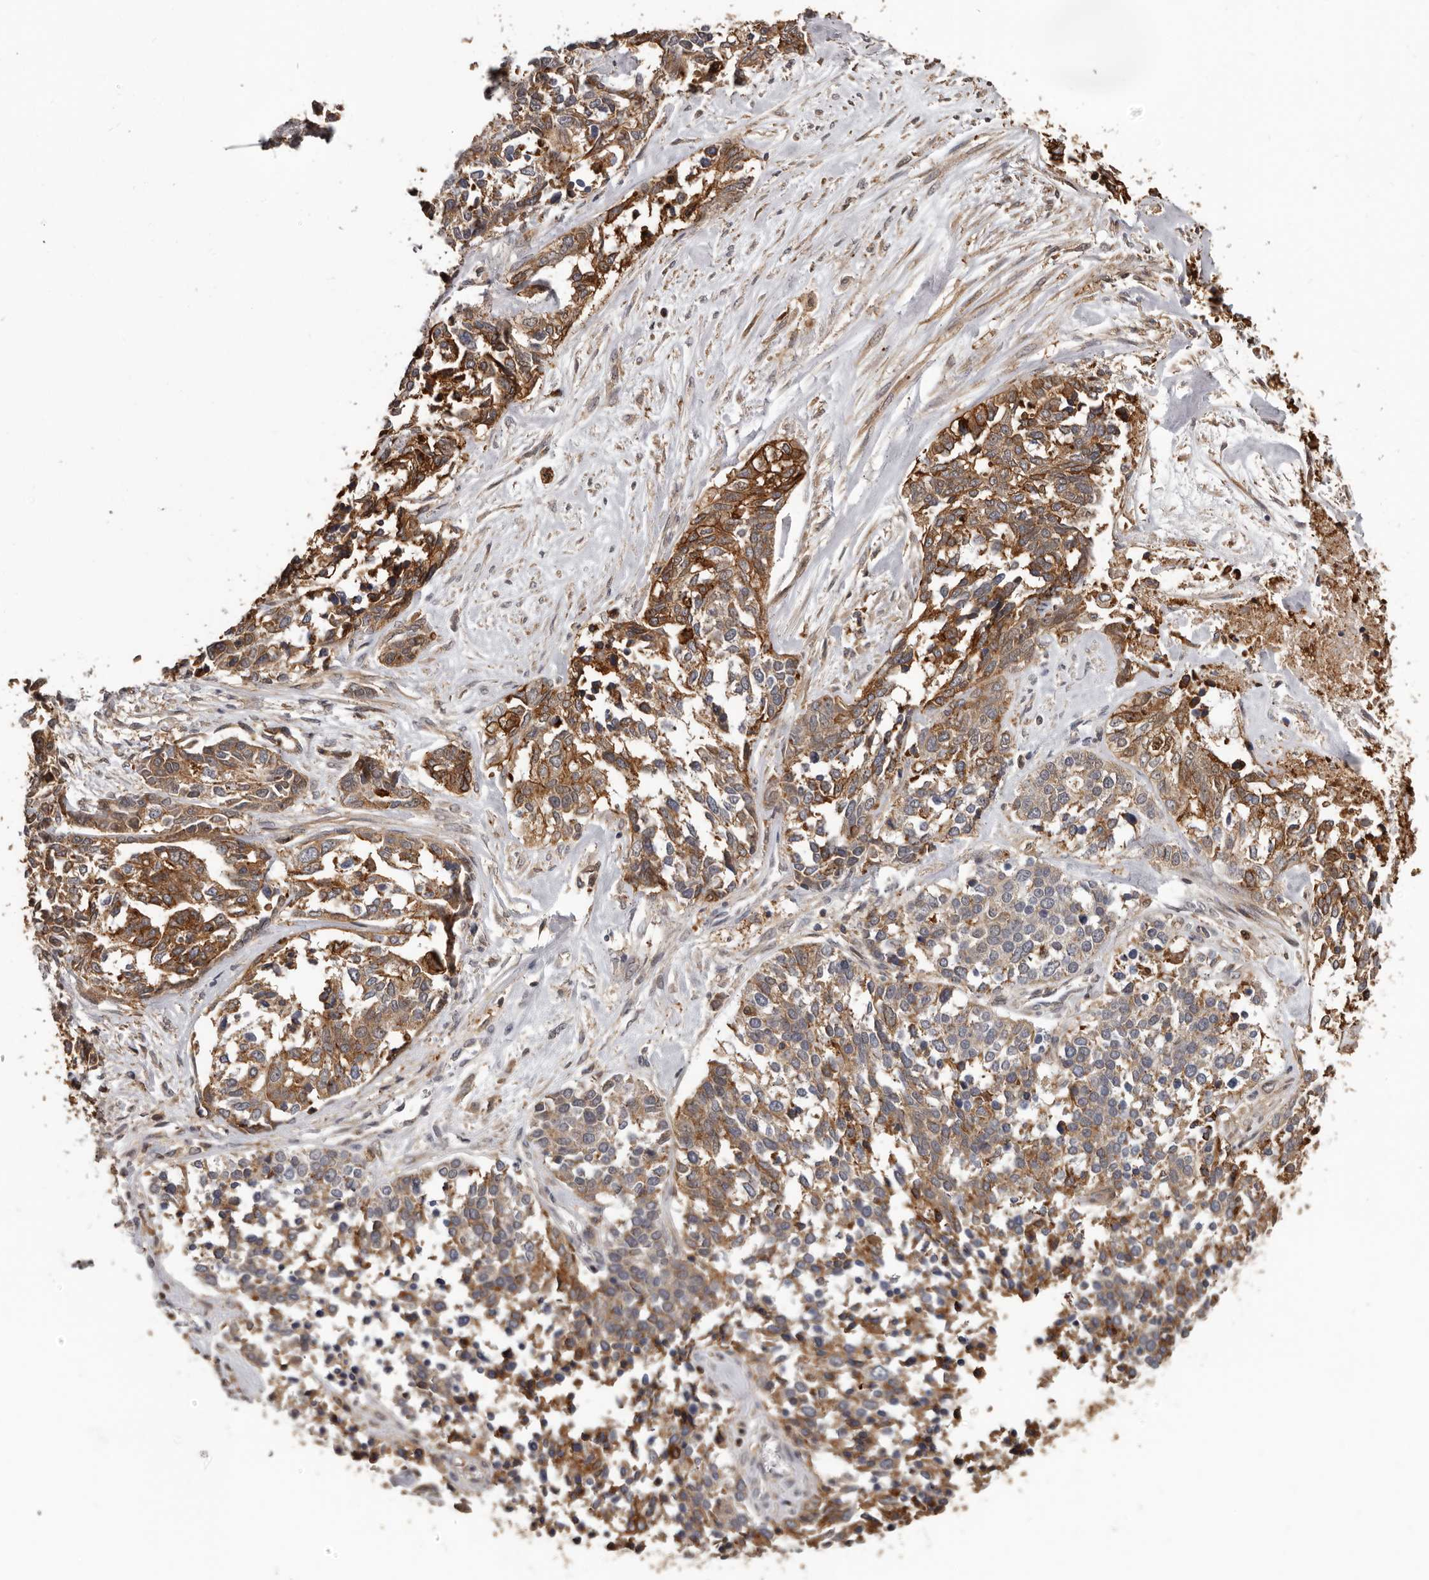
{"staining": {"intensity": "moderate", "quantity": ">75%", "location": "cytoplasmic/membranous"}, "tissue": "ovarian cancer", "cell_type": "Tumor cells", "image_type": "cancer", "snomed": [{"axis": "morphology", "description": "Cystadenocarcinoma, serous, NOS"}, {"axis": "topography", "description": "Ovary"}], "caption": "This is a micrograph of IHC staining of ovarian cancer, which shows moderate expression in the cytoplasmic/membranous of tumor cells.", "gene": "PRR12", "patient": {"sex": "female", "age": 44}}